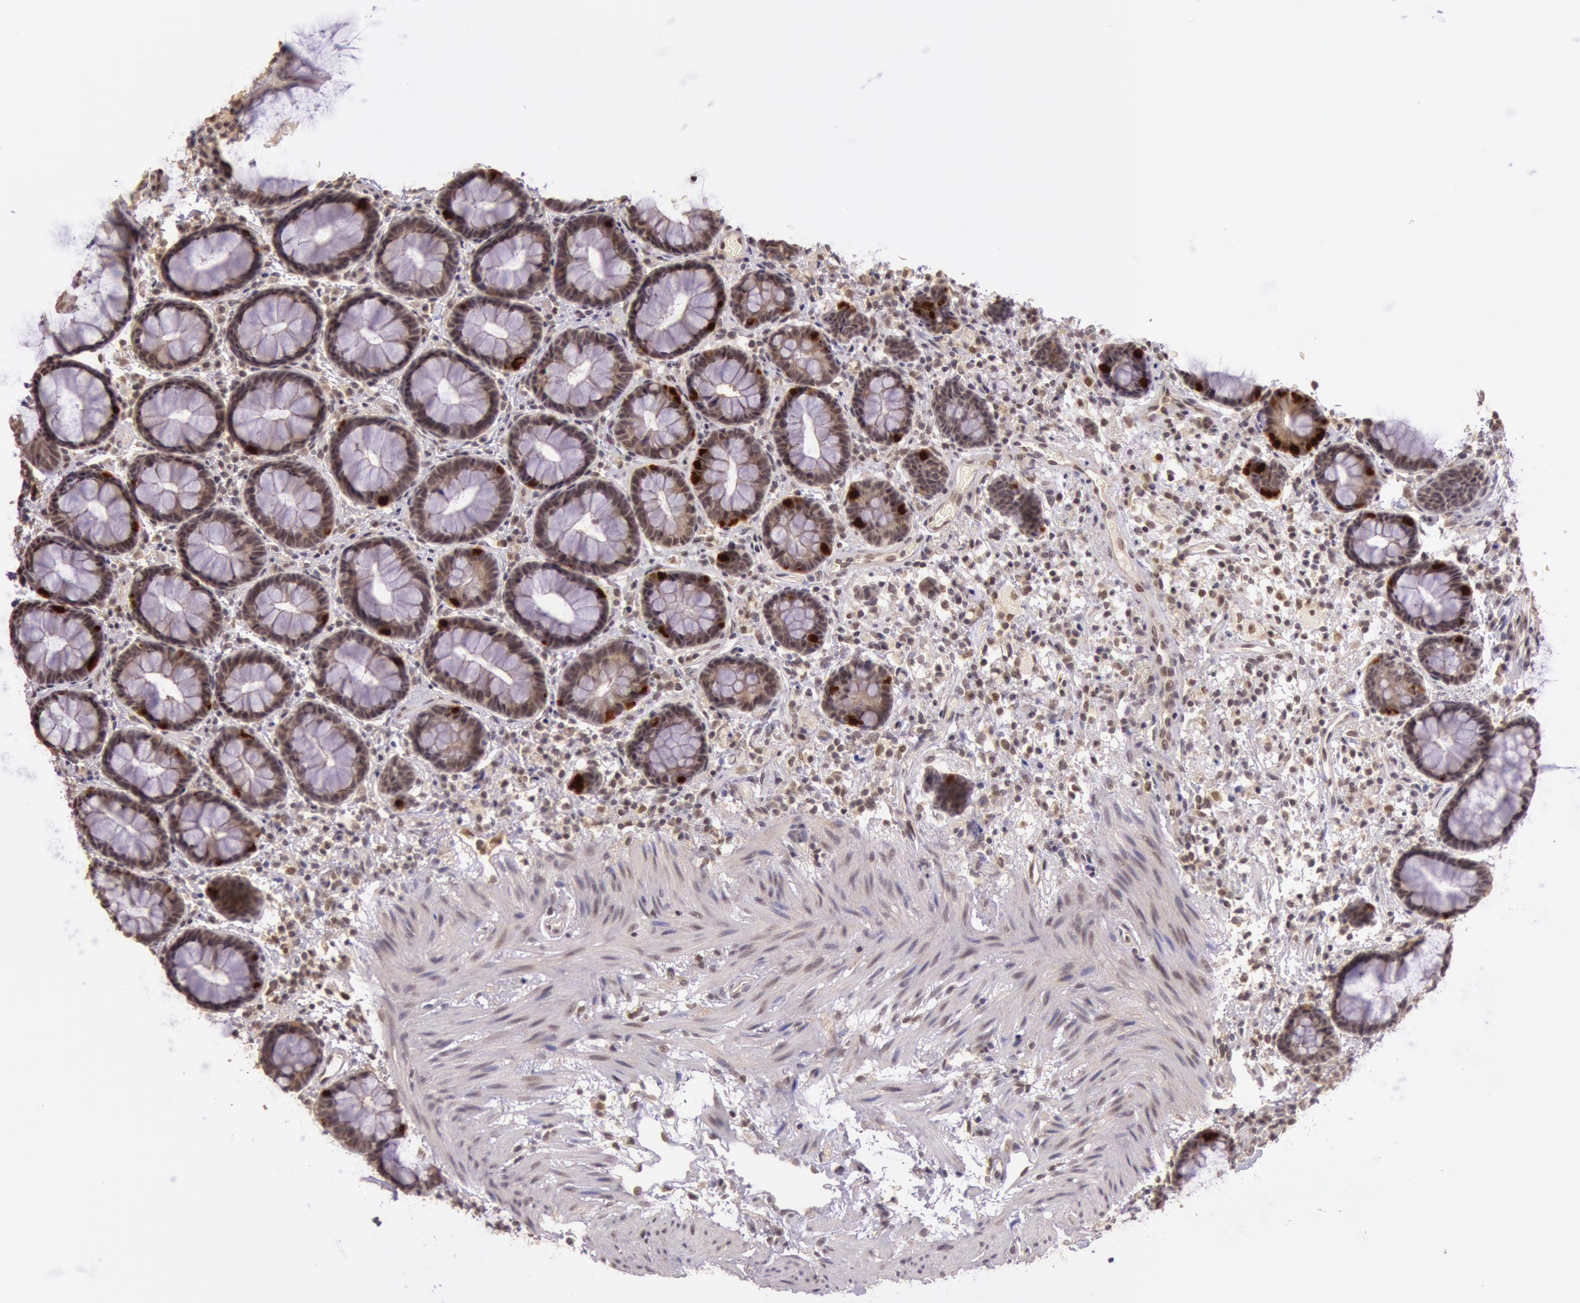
{"staining": {"intensity": "moderate", "quantity": "25%-75%", "location": "cytoplasmic/membranous,nuclear"}, "tissue": "rectum", "cell_type": "Glandular cells", "image_type": "normal", "snomed": [{"axis": "morphology", "description": "Normal tissue, NOS"}, {"axis": "topography", "description": "Rectum"}], "caption": "Immunohistochemistry of unremarkable rectum reveals medium levels of moderate cytoplasmic/membranous,nuclear expression in about 25%-75% of glandular cells.", "gene": "RTL10", "patient": {"sex": "male", "age": 92}}